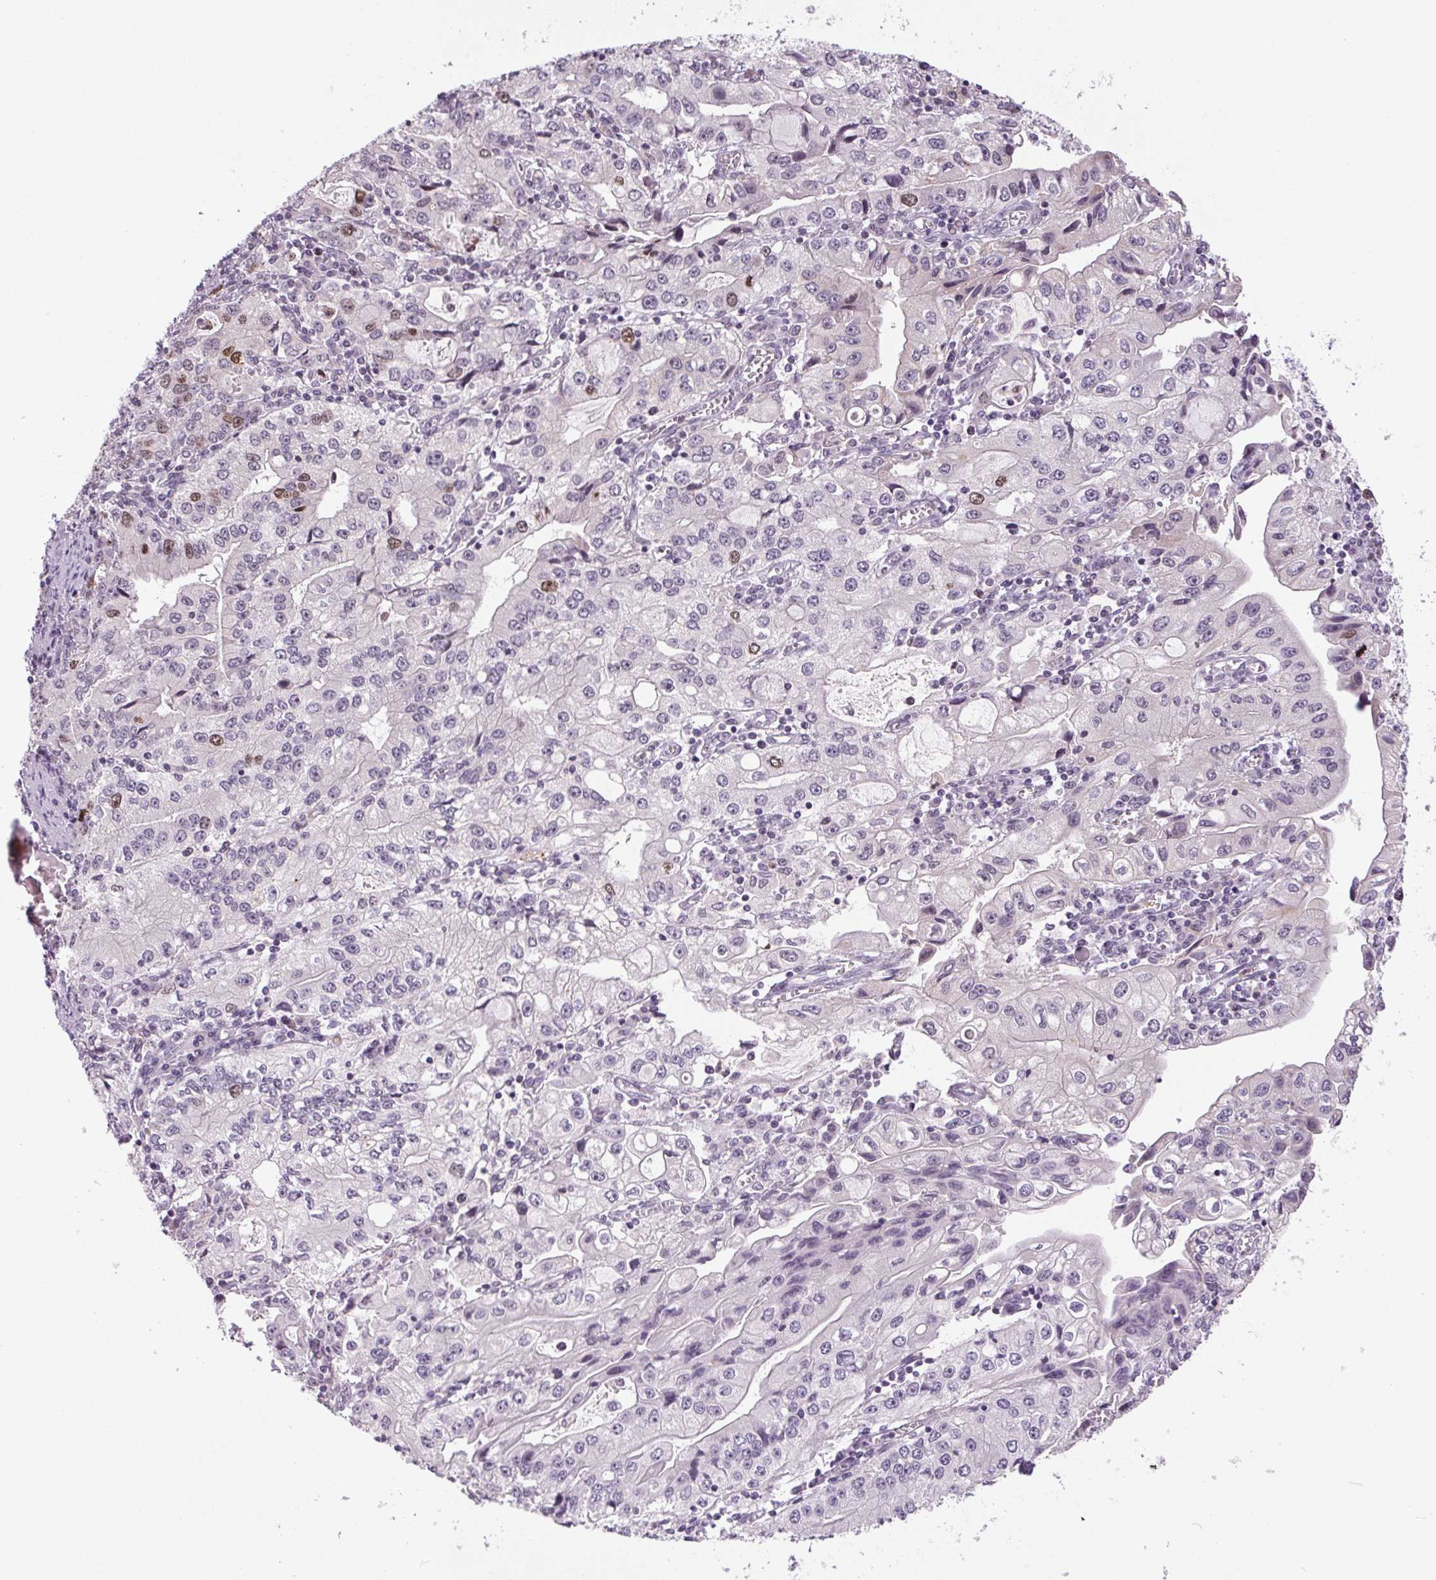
{"staining": {"intensity": "moderate", "quantity": "<25%", "location": "nuclear"}, "tissue": "stomach cancer", "cell_type": "Tumor cells", "image_type": "cancer", "snomed": [{"axis": "morphology", "description": "Adenocarcinoma, NOS"}, {"axis": "topography", "description": "Stomach, lower"}], "caption": "There is low levels of moderate nuclear expression in tumor cells of stomach adenocarcinoma, as demonstrated by immunohistochemical staining (brown color).", "gene": "SMIM6", "patient": {"sex": "female", "age": 72}}